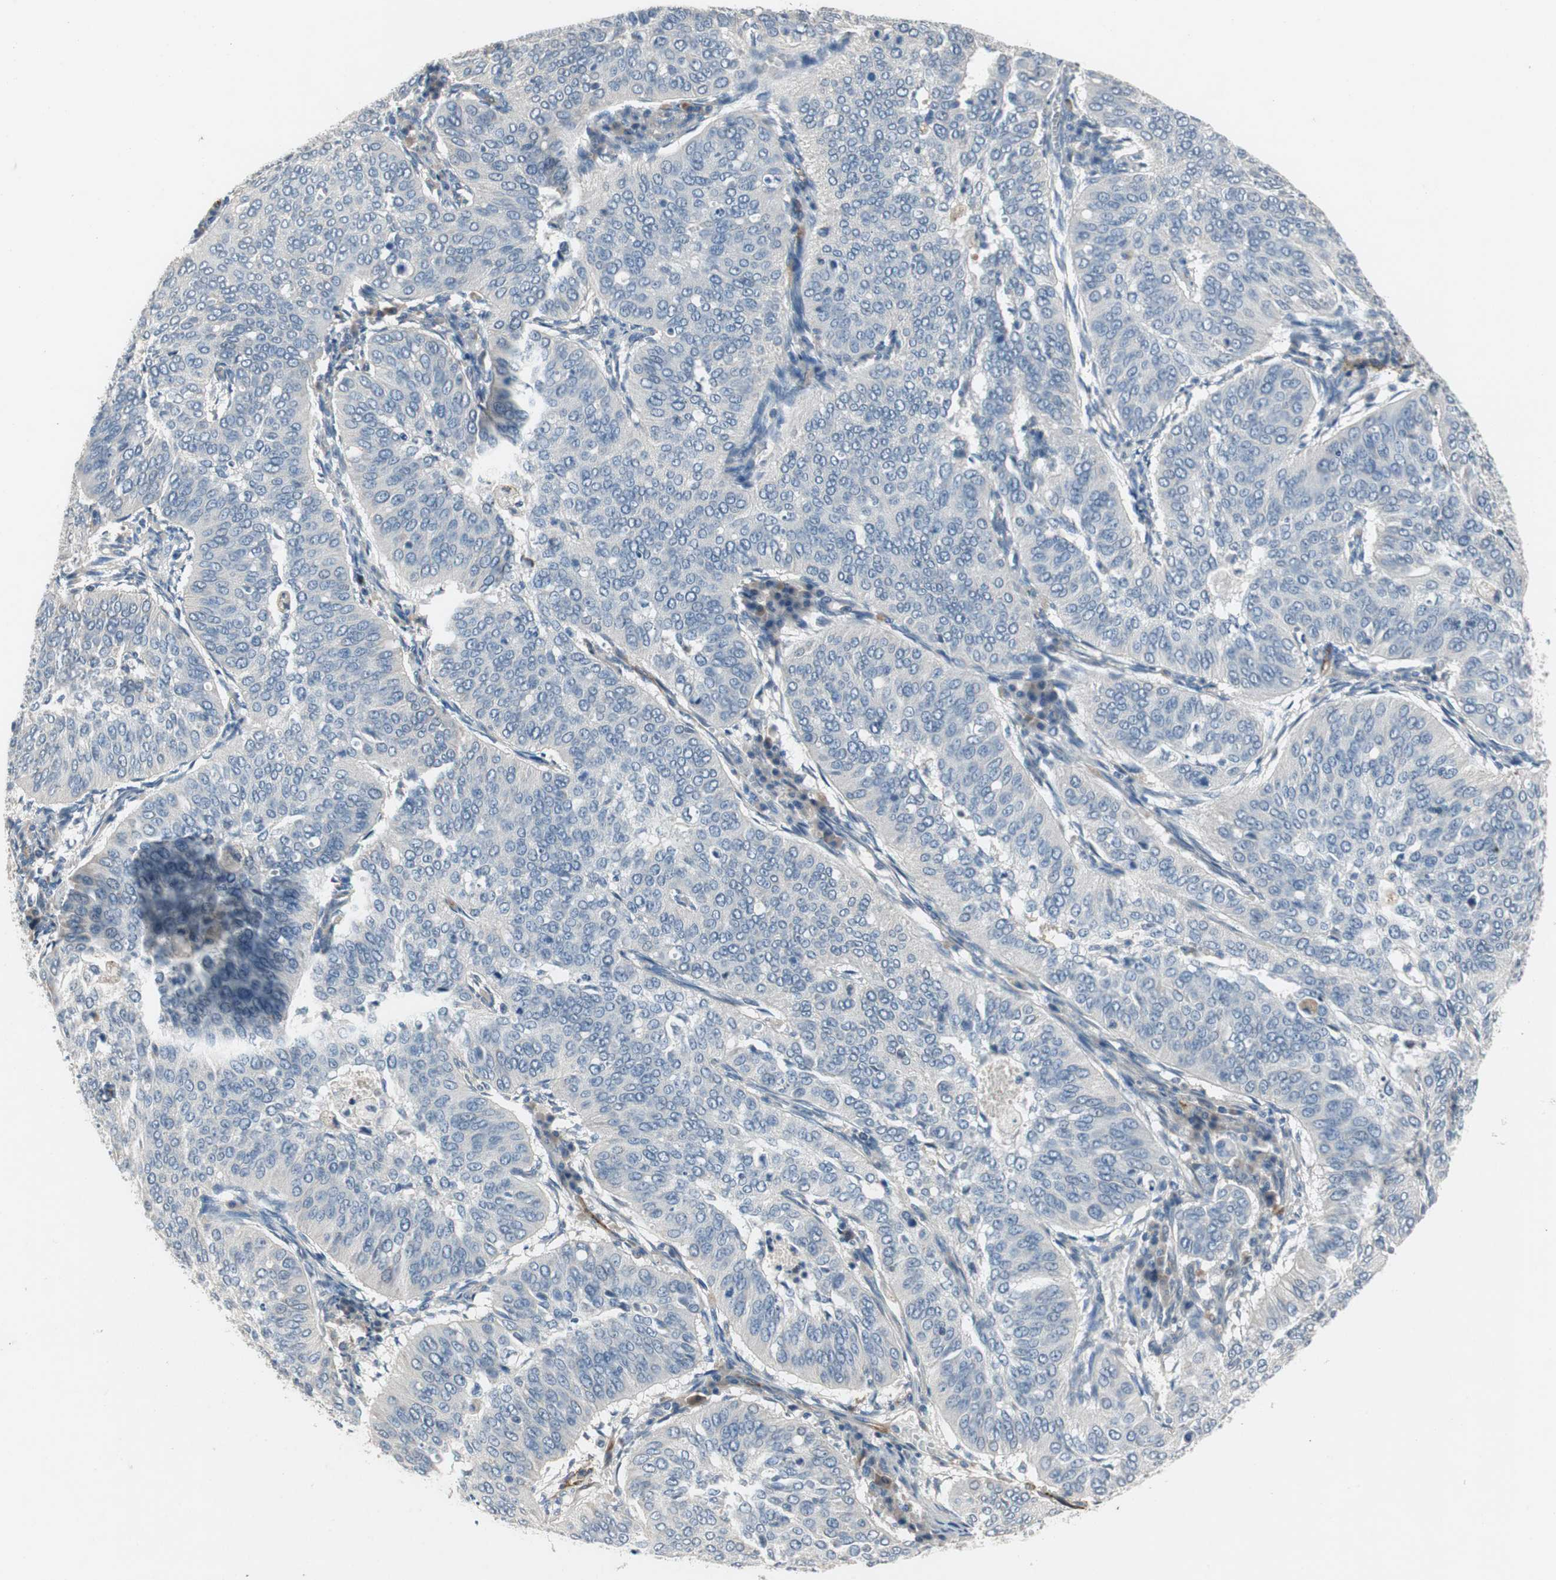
{"staining": {"intensity": "negative", "quantity": "none", "location": "none"}, "tissue": "cervical cancer", "cell_type": "Tumor cells", "image_type": "cancer", "snomed": [{"axis": "morphology", "description": "Normal tissue, NOS"}, {"axis": "morphology", "description": "Squamous cell carcinoma, NOS"}, {"axis": "topography", "description": "Cervix"}], "caption": "Immunohistochemical staining of cervical cancer (squamous cell carcinoma) reveals no significant positivity in tumor cells.", "gene": "ALPL", "patient": {"sex": "female", "age": 39}}